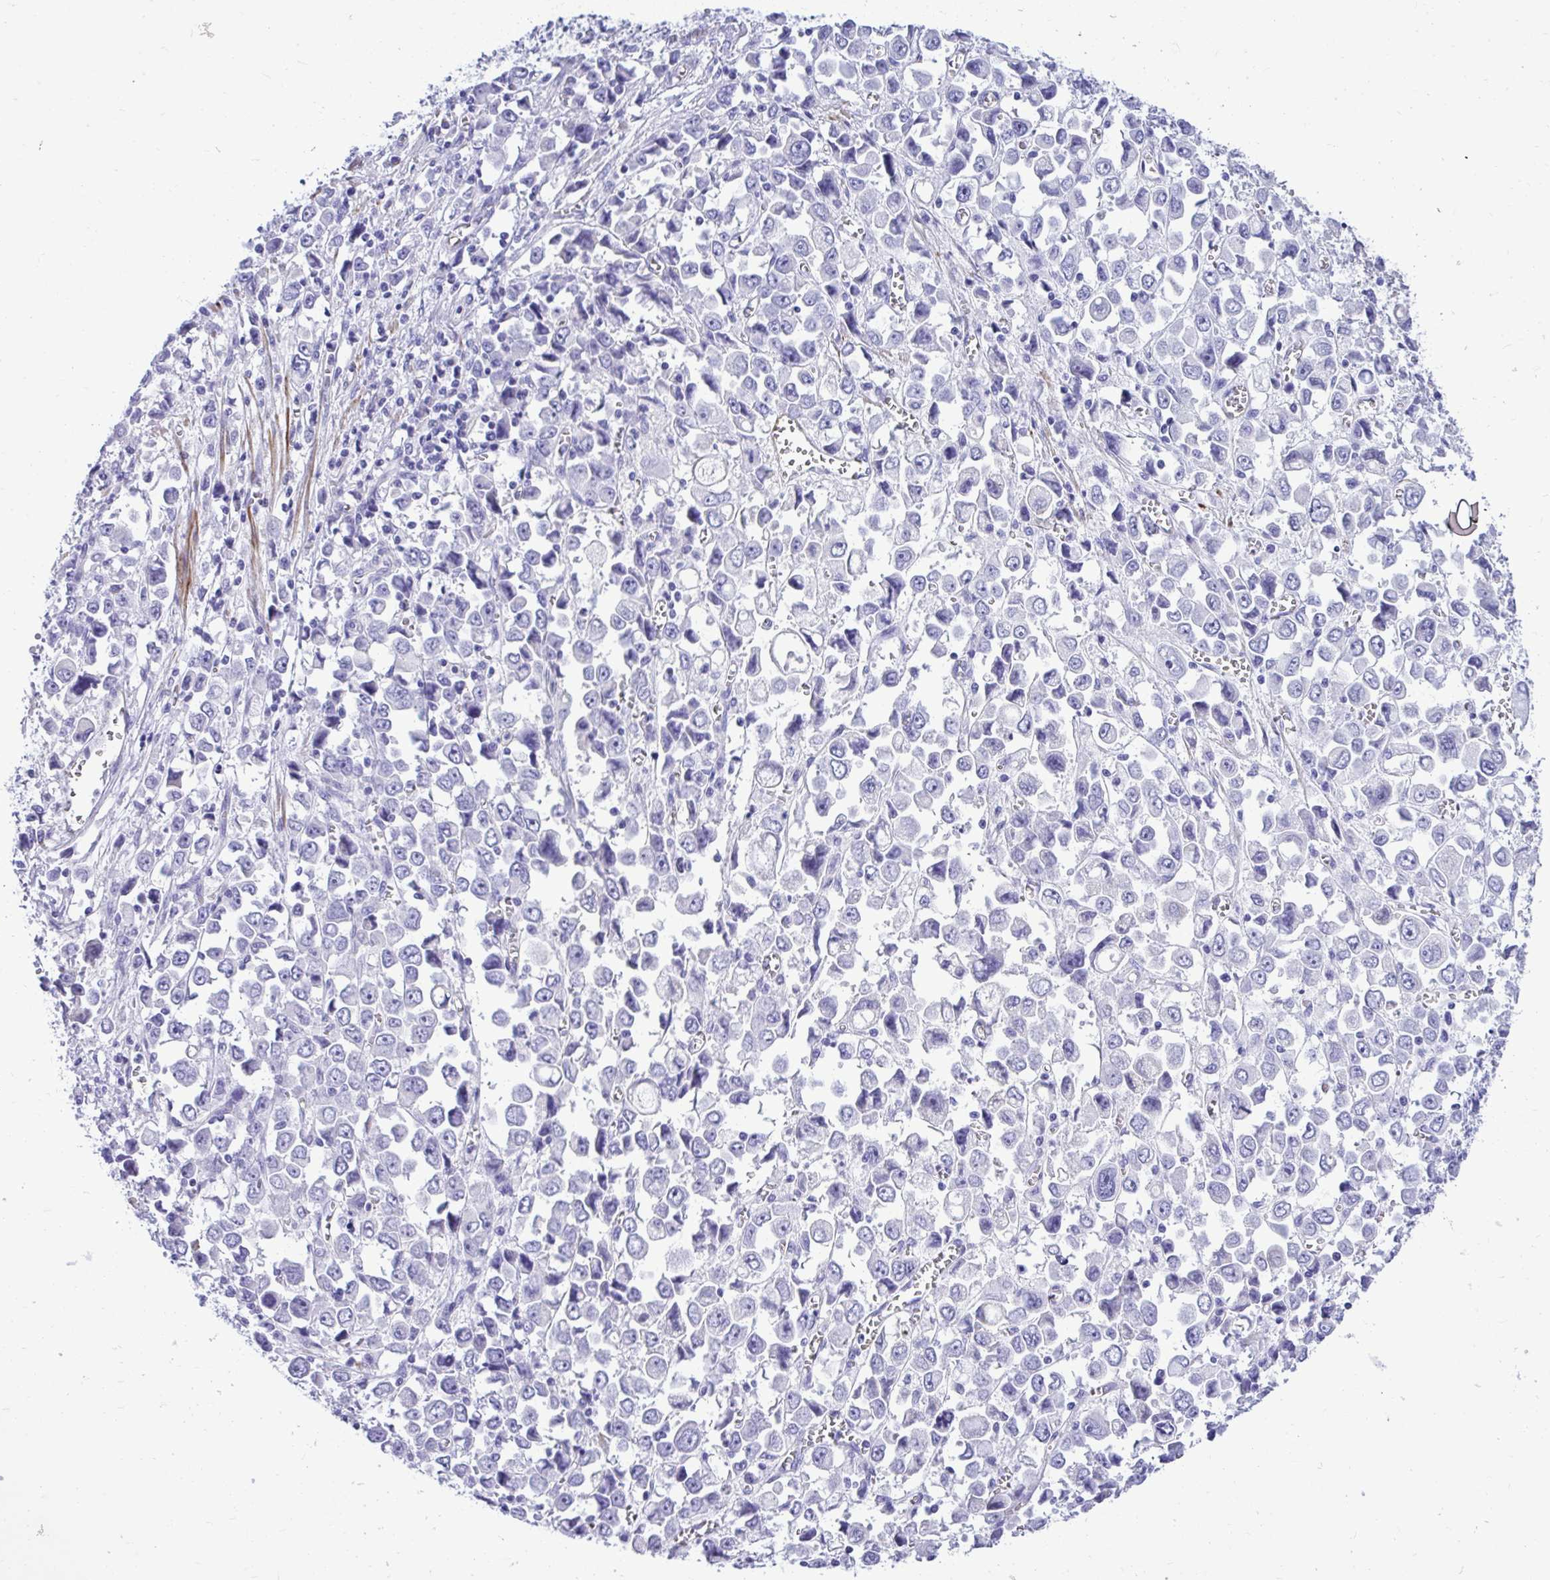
{"staining": {"intensity": "negative", "quantity": "none", "location": "none"}, "tissue": "stomach cancer", "cell_type": "Tumor cells", "image_type": "cancer", "snomed": [{"axis": "morphology", "description": "Adenocarcinoma, NOS"}, {"axis": "topography", "description": "Stomach, upper"}], "caption": "Tumor cells are negative for protein expression in human stomach adenocarcinoma. Nuclei are stained in blue.", "gene": "ABCG2", "patient": {"sex": "male", "age": 70}}